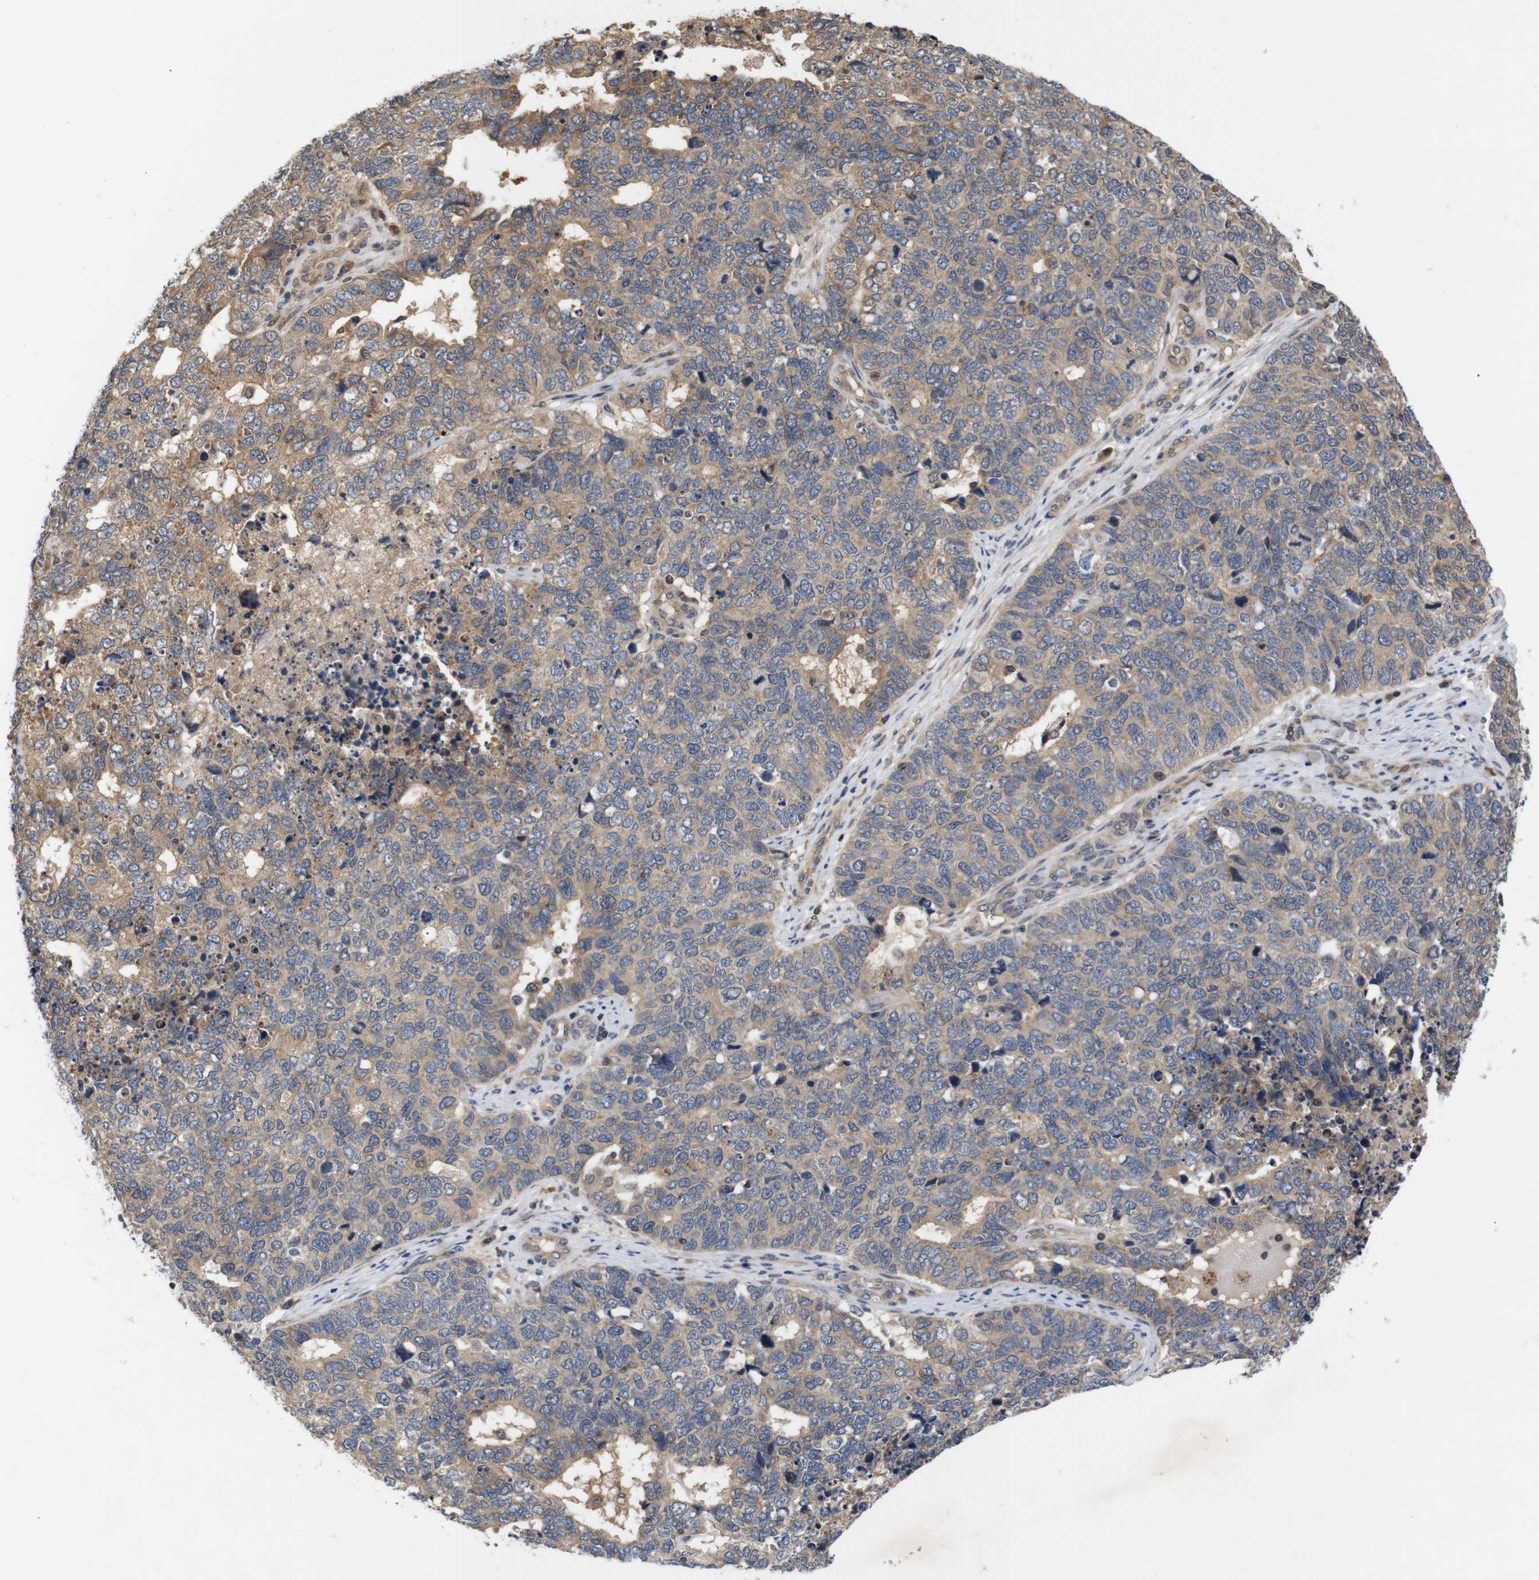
{"staining": {"intensity": "moderate", "quantity": ">75%", "location": "cytoplasmic/membranous"}, "tissue": "cervical cancer", "cell_type": "Tumor cells", "image_type": "cancer", "snomed": [{"axis": "morphology", "description": "Squamous cell carcinoma, NOS"}, {"axis": "topography", "description": "Cervix"}], "caption": "Immunohistochemical staining of human cervical squamous cell carcinoma shows medium levels of moderate cytoplasmic/membranous protein staining in about >75% of tumor cells.", "gene": "RIPK1", "patient": {"sex": "female", "age": 63}}